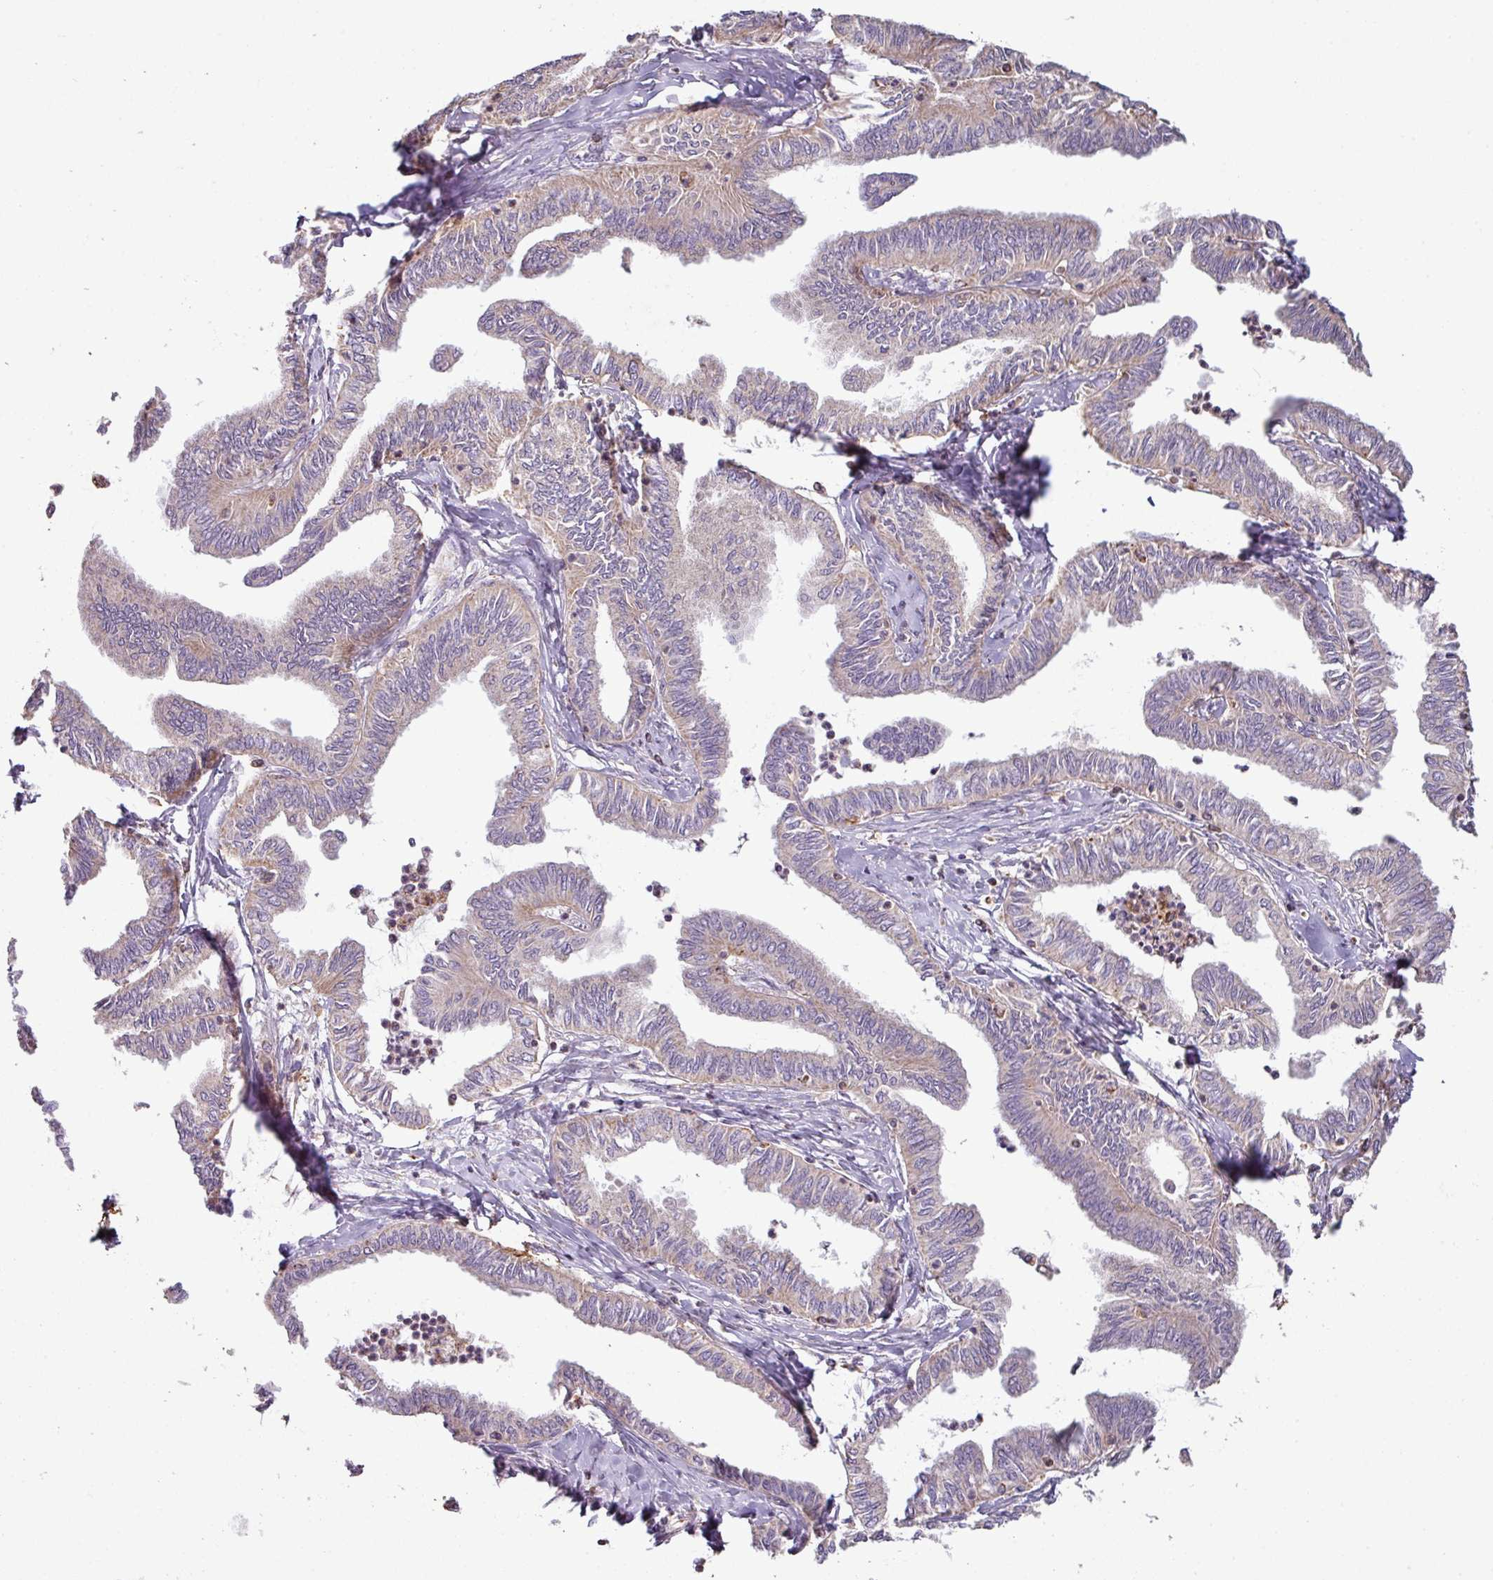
{"staining": {"intensity": "weak", "quantity": "25%-75%", "location": "cytoplasmic/membranous"}, "tissue": "ovarian cancer", "cell_type": "Tumor cells", "image_type": "cancer", "snomed": [{"axis": "morphology", "description": "Carcinoma, endometroid"}, {"axis": "topography", "description": "Ovary"}], "caption": "The immunohistochemical stain labels weak cytoplasmic/membranous staining in tumor cells of ovarian cancer (endometroid carcinoma) tissue.", "gene": "SQOR", "patient": {"sex": "female", "age": 70}}